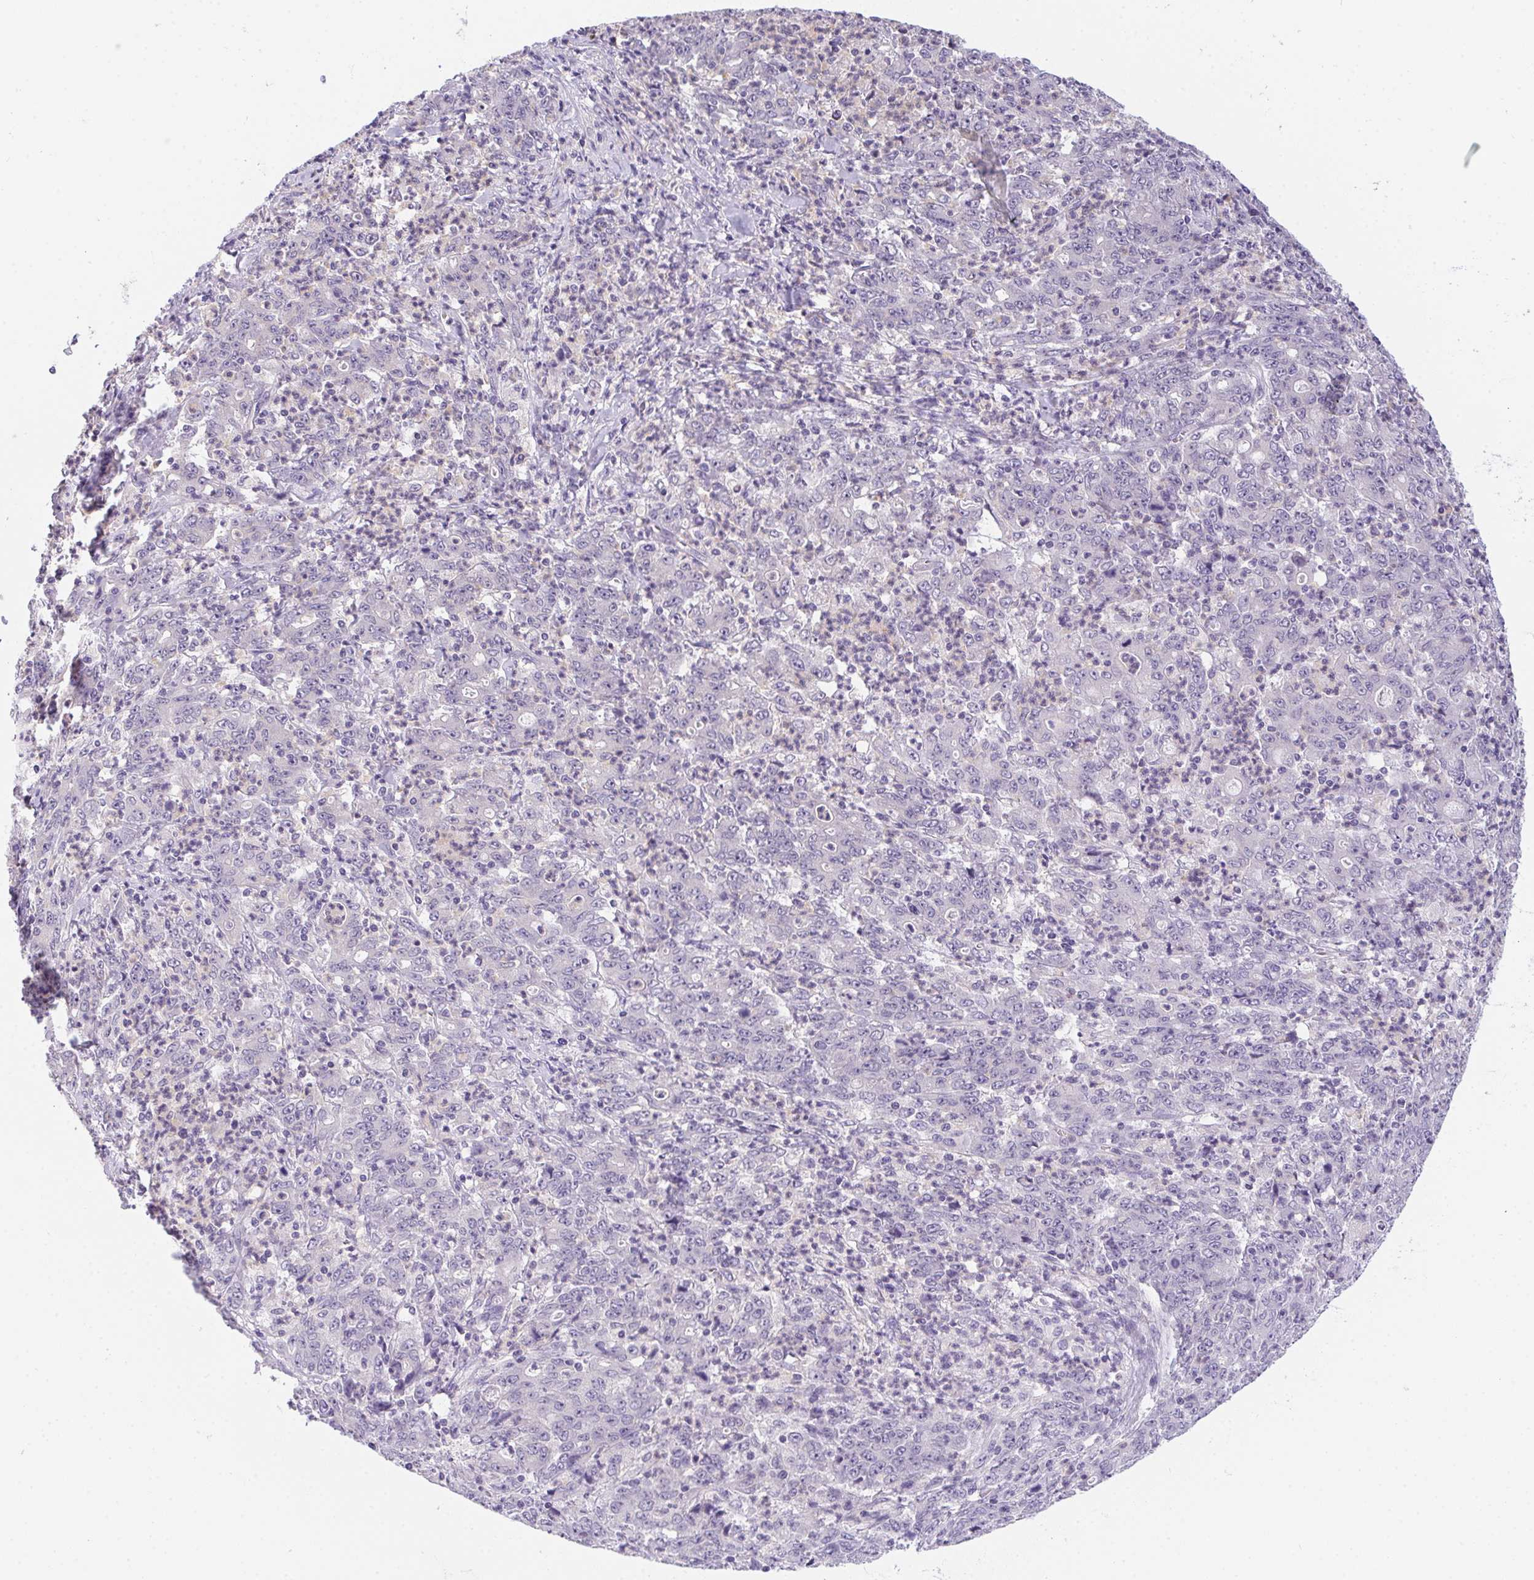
{"staining": {"intensity": "negative", "quantity": "none", "location": "none"}, "tissue": "stomach cancer", "cell_type": "Tumor cells", "image_type": "cancer", "snomed": [{"axis": "morphology", "description": "Adenocarcinoma, NOS"}, {"axis": "topography", "description": "Stomach, lower"}], "caption": "The photomicrograph displays no staining of tumor cells in stomach cancer. (DAB immunohistochemistry (IHC) with hematoxylin counter stain).", "gene": "PRKAA1", "patient": {"sex": "female", "age": 71}}